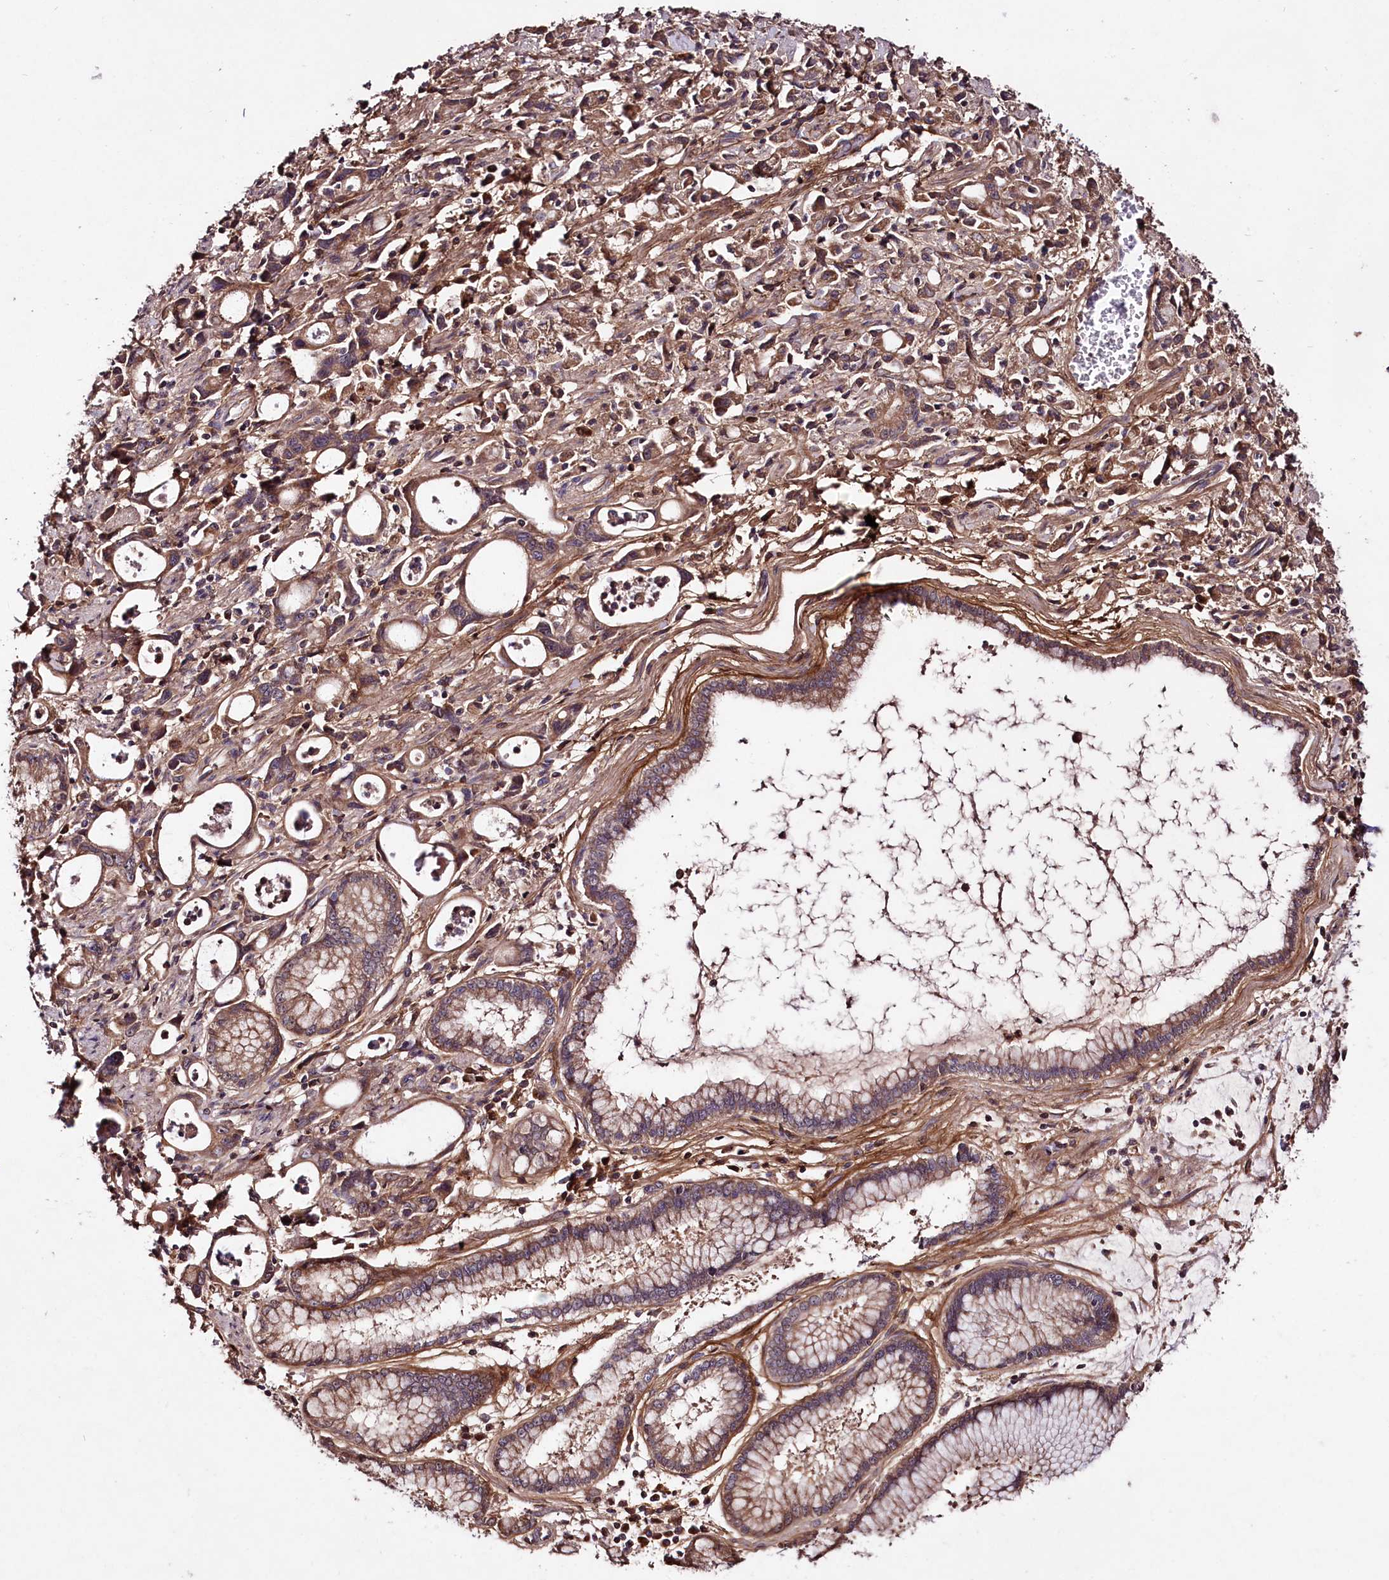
{"staining": {"intensity": "moderate", "quantity": ">75%", "location": "cytoplasmic/membranous"}, "tissue": "stomach cancer", "cell_type": "Tumor cells", "image_type": "cancer", "snomed": [{"axis": "morphology", "description": "Adenocarcinoma, NOS"}, {"axis": "topography", "description": "Stomach, lower"}], "caption": "Immunohistochemical staining of human stomach cancer (adenocarcinoma) shows medium levels of moderate cytoplasmic/membranous protein positivity in approximately >75% of tumor cells. (brown staining indicates protein expression, while blue staining denotes nuclei).", "gene": "TNPO3", "patient": {"sex": "female", "age": 43}}